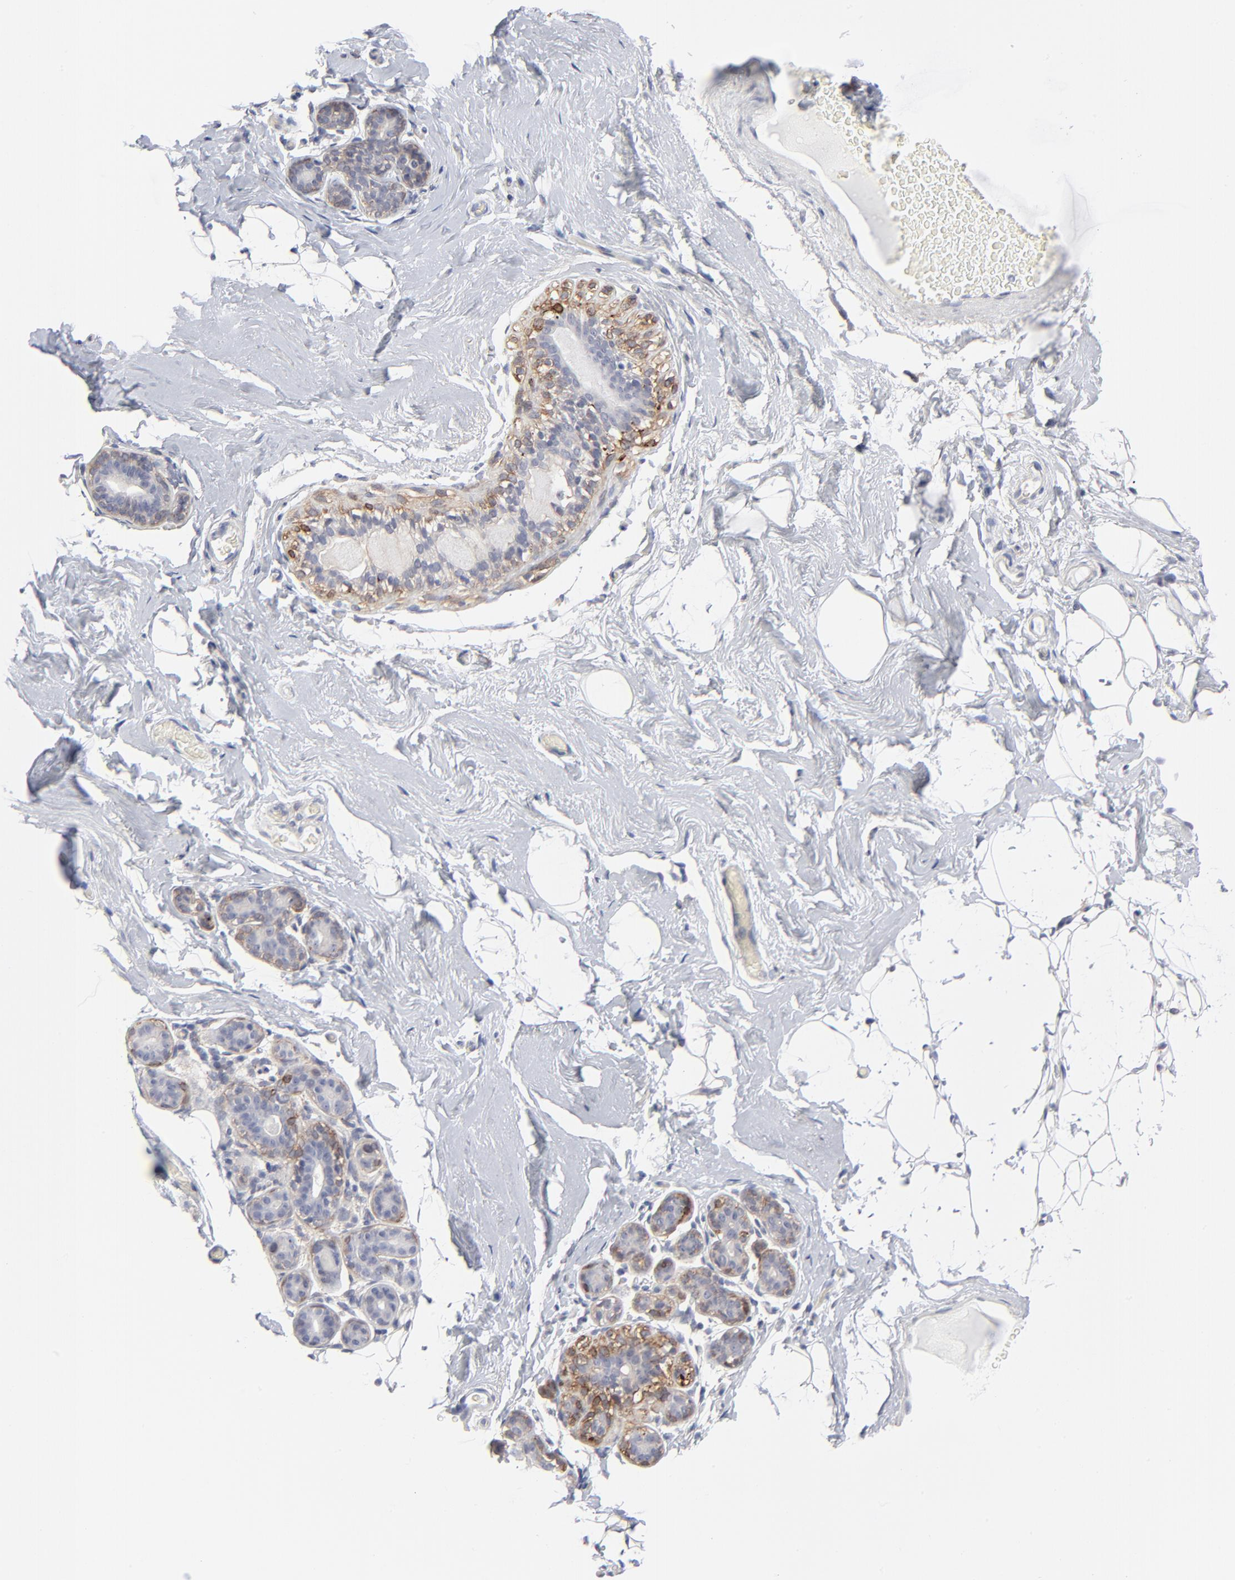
{"staining": {"intensity": "negative", "quantity": "none", "location": "none"}, "tissue": "breast", "cell_type": "Adipocytes", "image_type": "normal", "snomed": [{"axis": "morphology", "description": "Normal tissue, NOS"}, {"axis": "topography", "description": "Breast"}, {"axis": "topography", "description": "Soft tissue"}], "caption": "Immunohistochemical staining of benign human breast reveals no significant positivity in adipocytes. (DAB immunohistochemistry with hematoxylin counter stain).", "gene": "AURKA", "patient": {"sex": "female", "age": 75}}